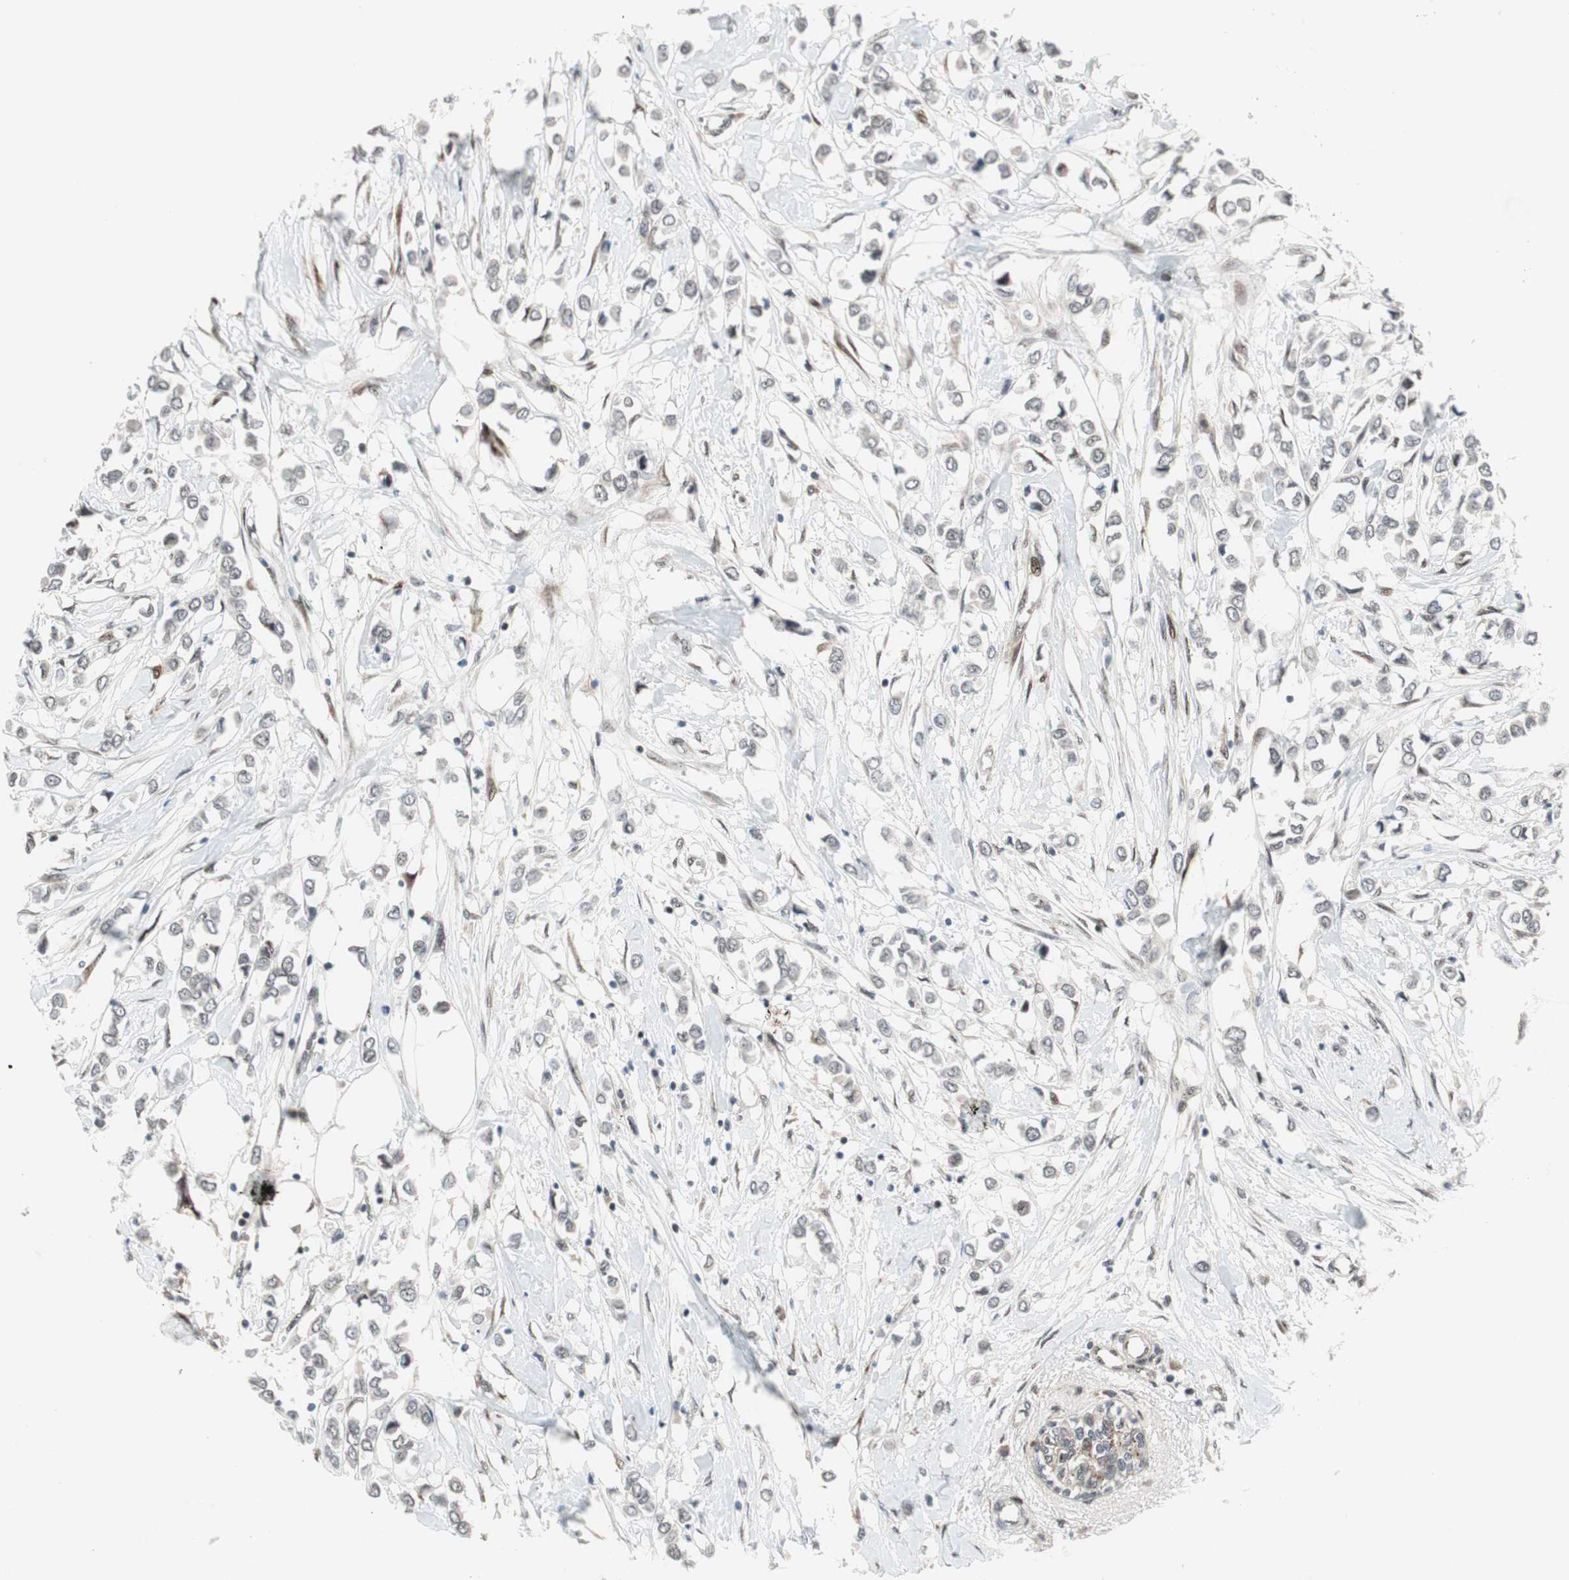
{"staining": {"intensity": "negative", "quantity": "none", "location": "none"}, "tissue": "breast cancer", "cell_type": "Tumor cells", "image_type": "cancer", "snomed": [{"axis": "morphology", "description": "Lobular carcinoma"}, {"axis": "topography", "description": "Breast"}], "caption": "Breast lobular carcinoma was stained to show a protein in brown. There is no significant expression in tumor cells.", "gene": "TCF12", "patient": {"sex": "female", "age": 51}}